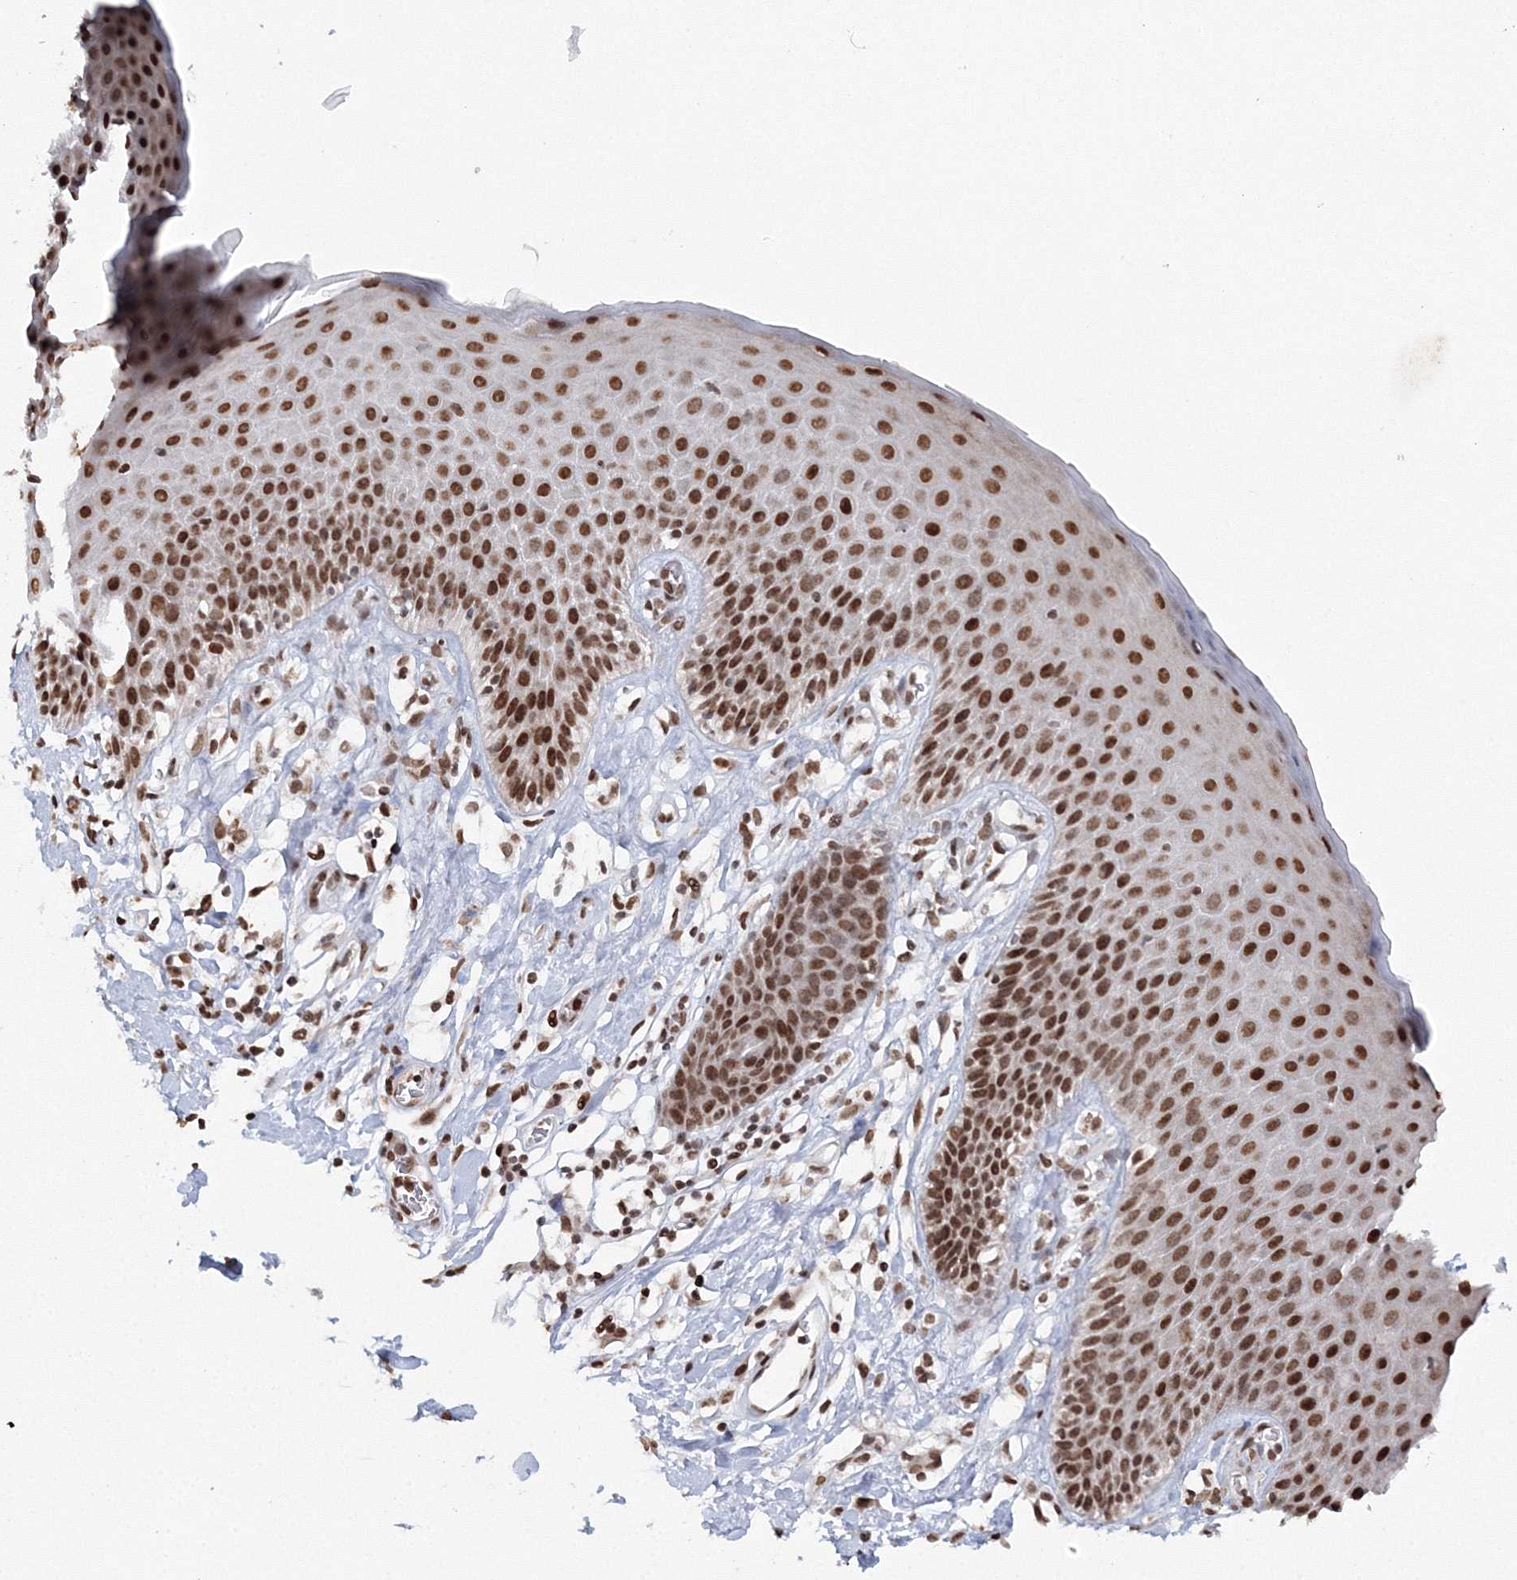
{"staining": {"intensity": "strong", "quantity": ">75%", "location": "nuclear"}, "tissue": "skin", "cell_type": "Epidermal cells", "image_type": "normal", "snomed": [{"axis": "morphology", "description": "Normal tissue, NOS"}, {"axis": "topography", "description": "Vulva"}], "caption": "Protein staining demonstrates strong nuclear positivity in approximately >75% of epidermal cells in normal skin.", "gene": "C3orf33", "patient": {"sex": "female", "age": 68}}